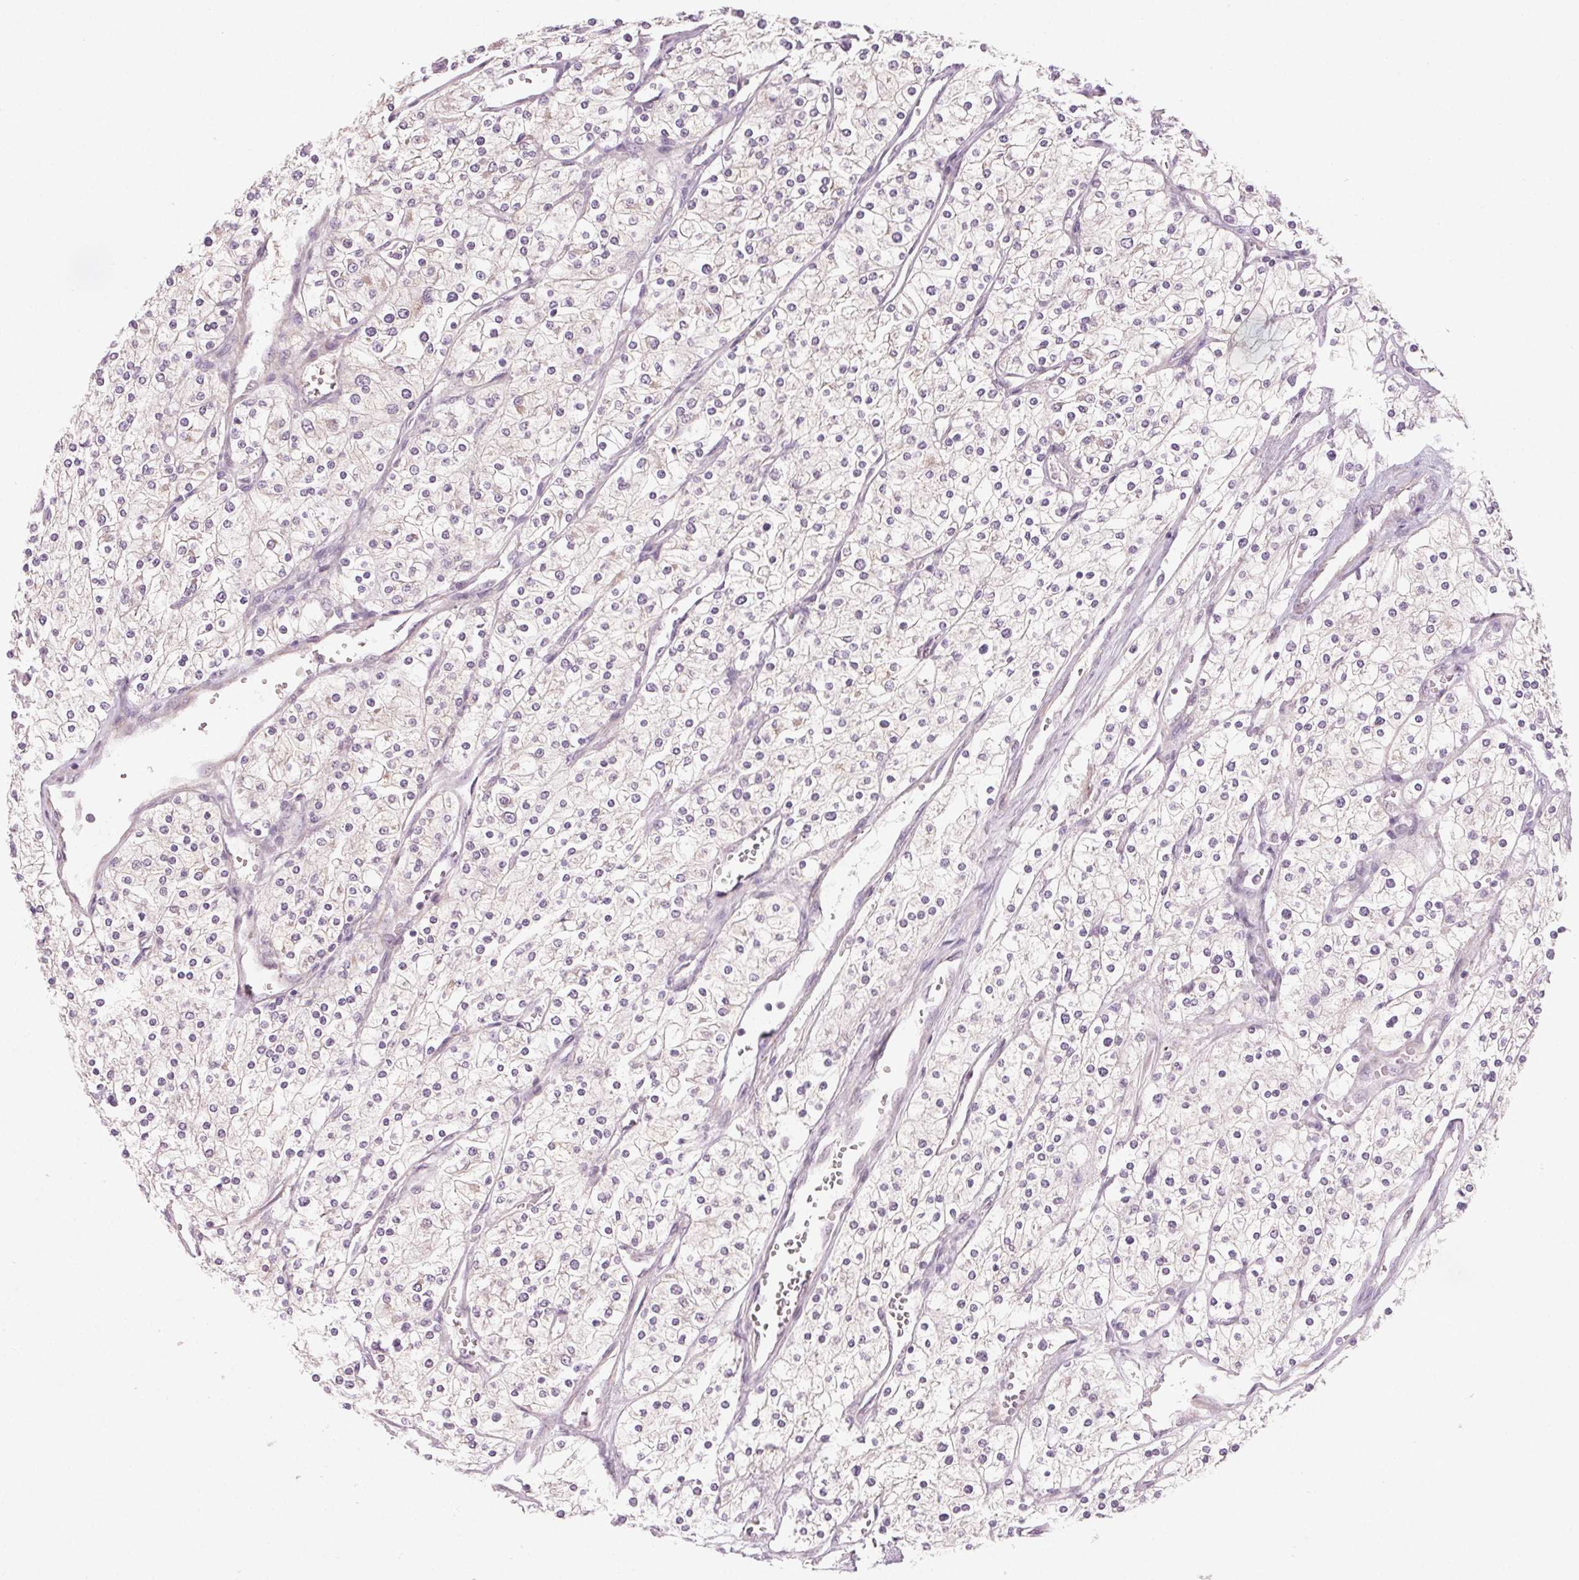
{"staining": {"intensity": "negative", "quantity": "none", "location": "none"}, "tissue": "renal cancer", "cell_type": "Tumor cells", "image_type": "cancer", "snomed": [{"axis": "morphology", "description": "Adenocarcinoma, NOS"}, {"axis": "topography", "description": "Kidney"}], "caption": "The histopathology image demonstrates no staining of tumor cells in renal cancer (adenocarcinoma).", "gene": "HHLA2", "patient": {"sex": "male", "age": 80}}